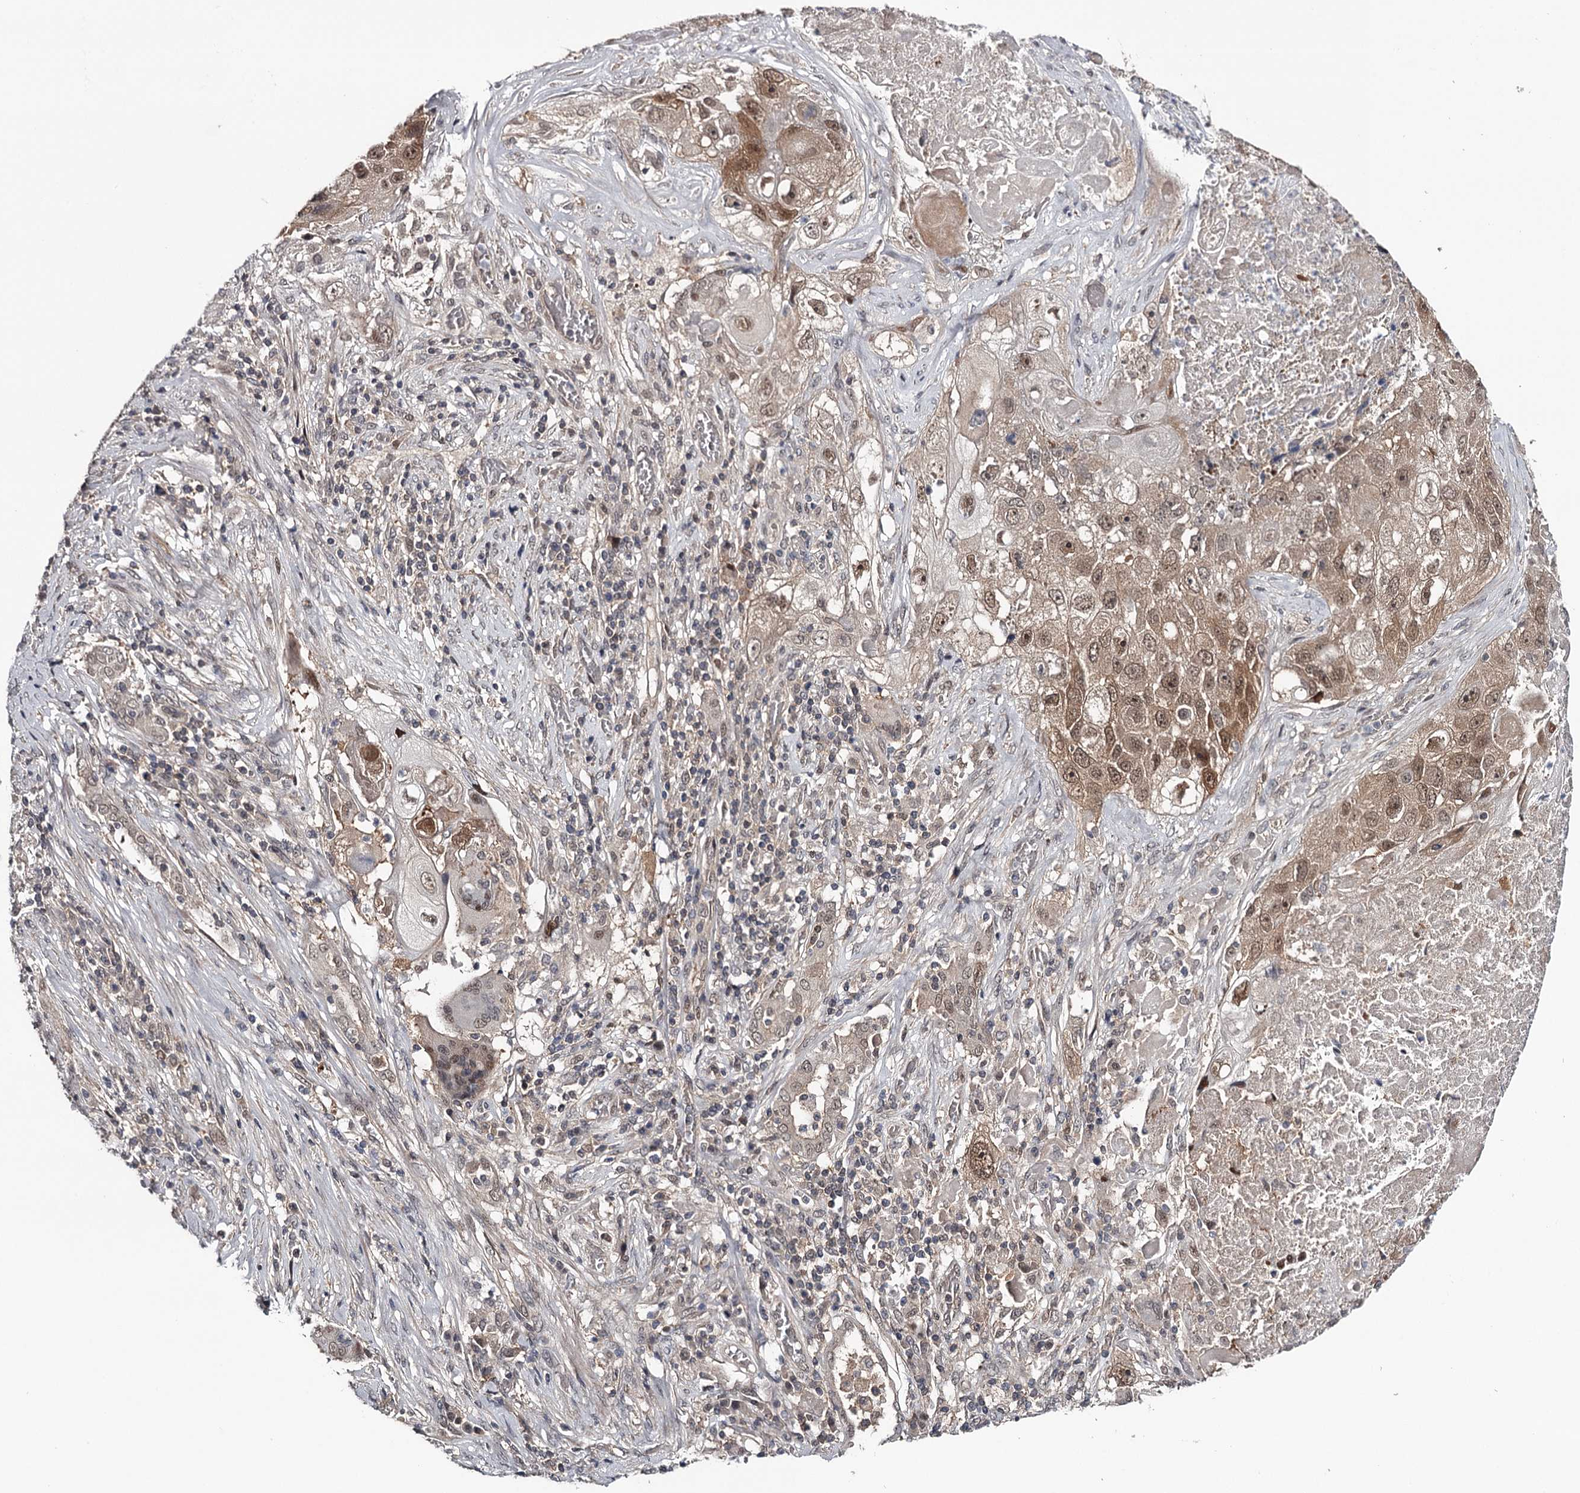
{"staining": {"intensity": "moderate", "quantity": "25%-75%", "location": "cytoplasmic/membranous,nuclear"}, "tissue": "lung cancer", "cell_type": "Tumor cells", "image_type": "cancer", "snomed": [{"axis": "morphology", "description": "Squamous cell carcinoma, NOS"}, {"axis": "topography", "description": "Lung"}], "caption": "The histopathology image exhibits a brown stain indicating the presence of a protein in the cytoplasmic/membranous and nuclear of tumor cells in lung cancer (squamous cell carcinoma). Ihc stains the protein of interest in brown and the nuclei are stained blue.", "gene": "GTSF1", "patient": {"sex": "male", "age": 61}}